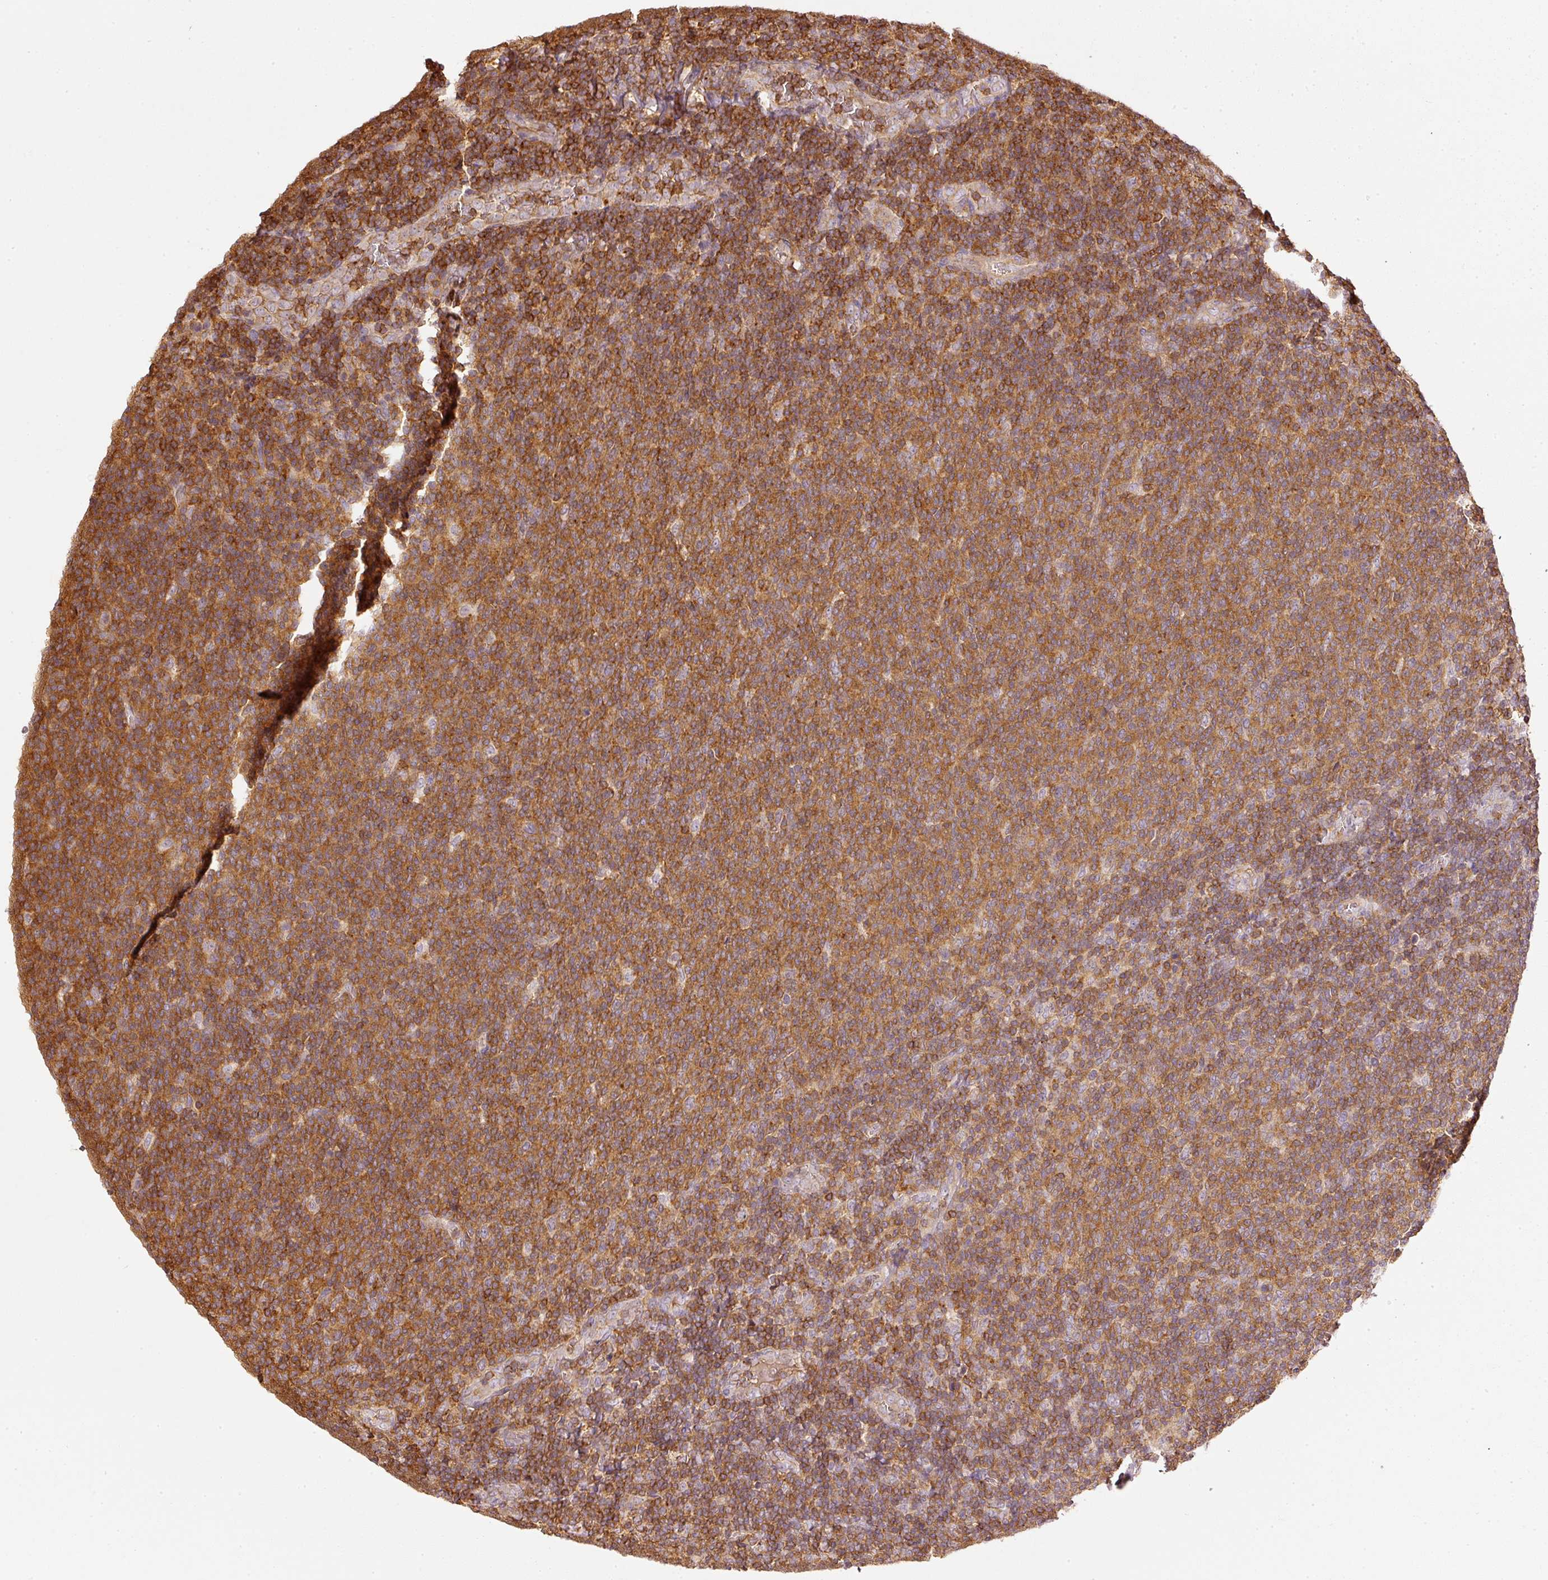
{"staining": {"intensity": "moderate", "quantity": ">75%", "location": "cytoplasmic/membranous"}, "tissue": "lymphoma", "cell_type": "Tumor cells", "image_type": "cancer", "snomed": [{"axis": "morphology", "description": "Malignant lymphoma, non-Hodgkin's type, Low grade"}, {"axis": "topography", "description": "Lymph node"}], "caption": "Brown immunohistochemical staining in lymphoma shows moderate cytoplasmic/membranous positivity in about >75% of tumor cells.", "gene": "EVL", "patient": {"sex": "male", "age": 52}}